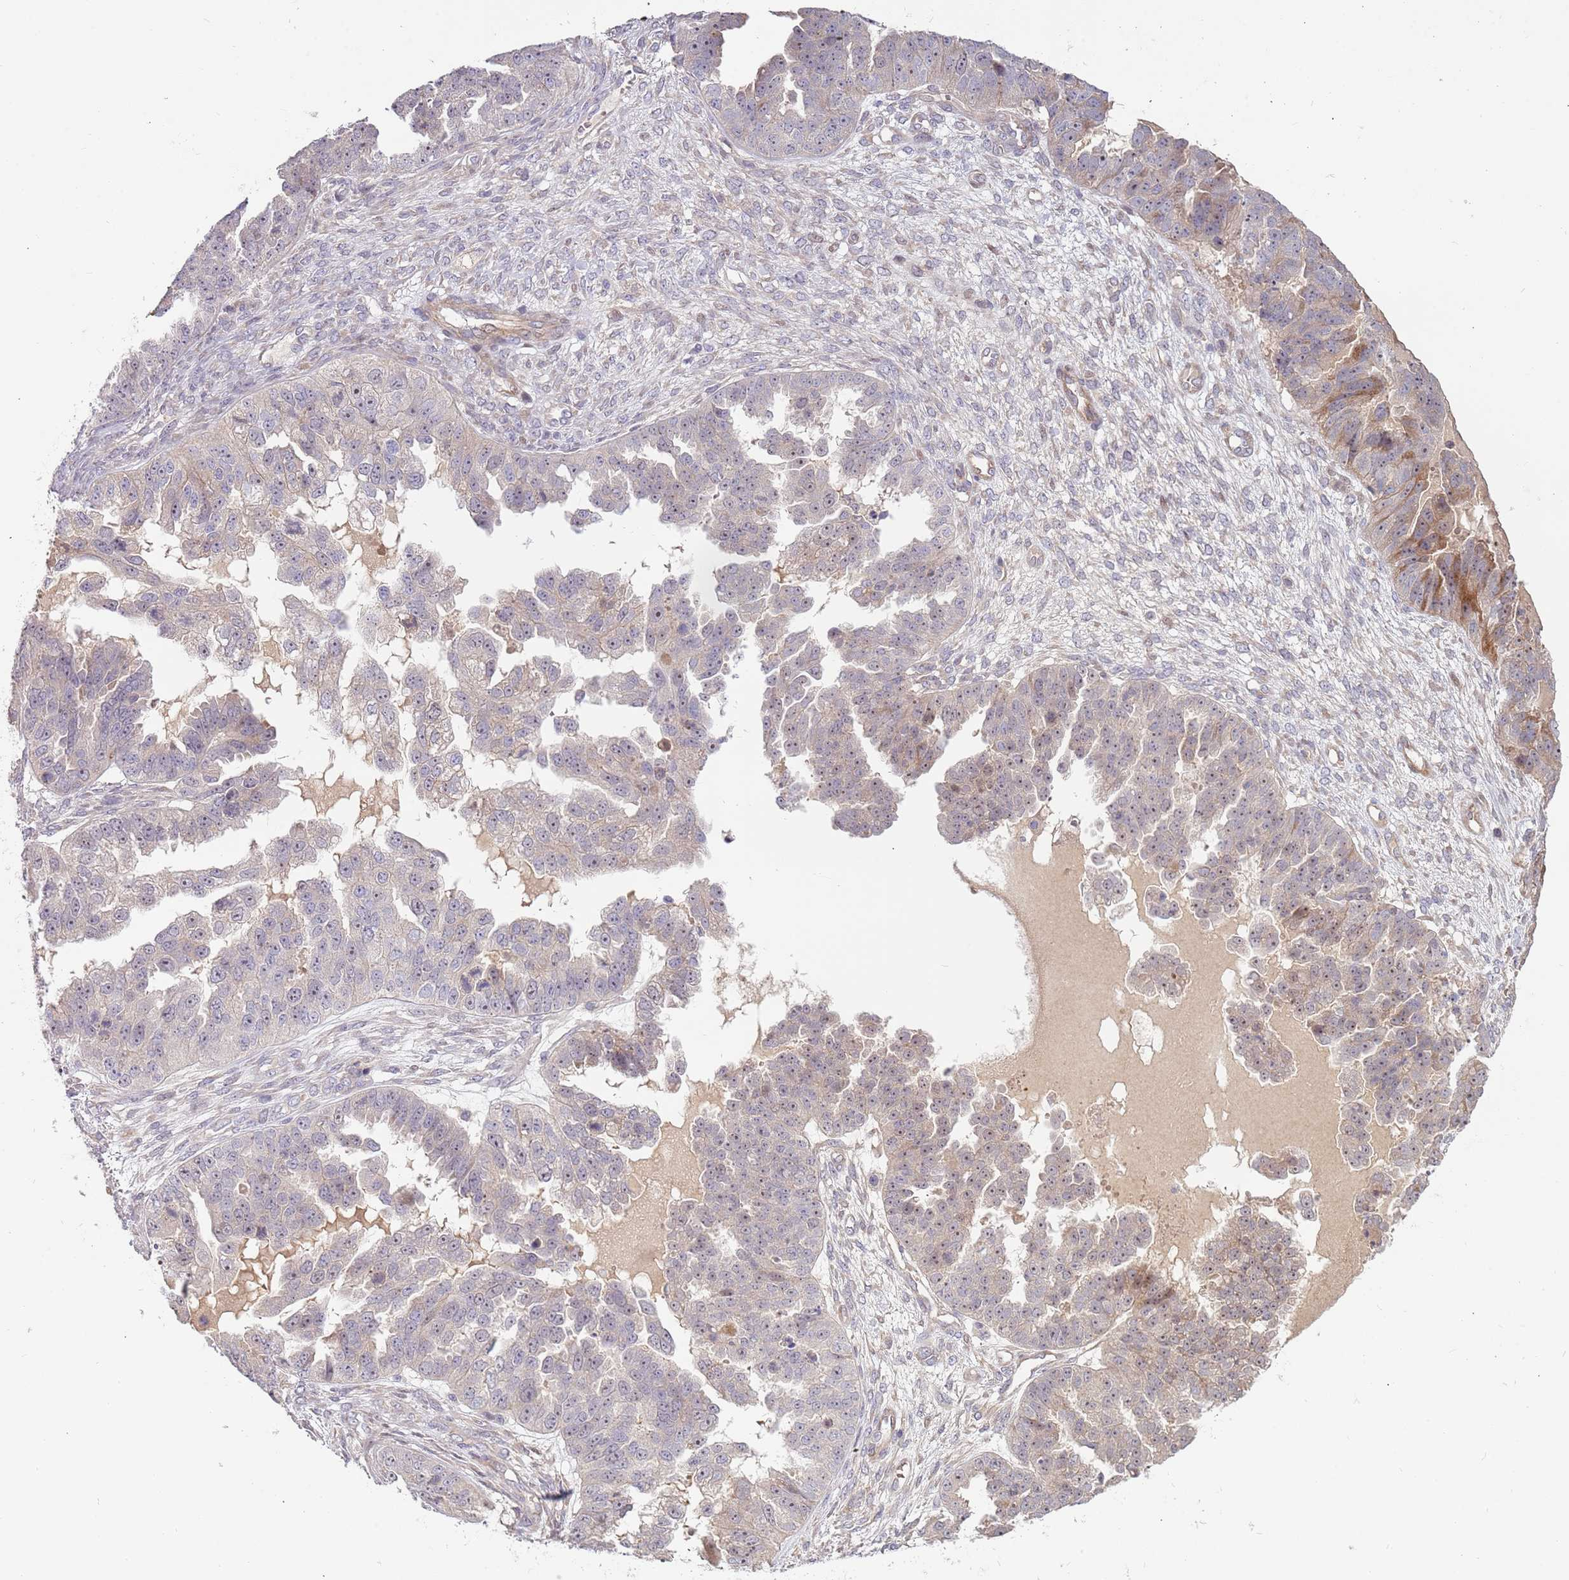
{"staining": {"intensity": "weak", "quantity": "<25%", "location": "cytoplasmic/membranous"}, "tissue": "ovarian cancer", "cell_type": "Tumor cells", "image_type": "cancer", "snomed": [{"axis": "morphology", "description": "Cystadenocarcinoma, serous, NOS"}, {"axis": "topography", "description": "Ovary"}], "caption": "This is a image of immunohistochemistry staining of ovarian cancer (serous cystadenocarcinoma), which shows no staining in tumor cells.", "gene": "TRAPPC6B", "patient": {"sex": "female", "age": 58}}